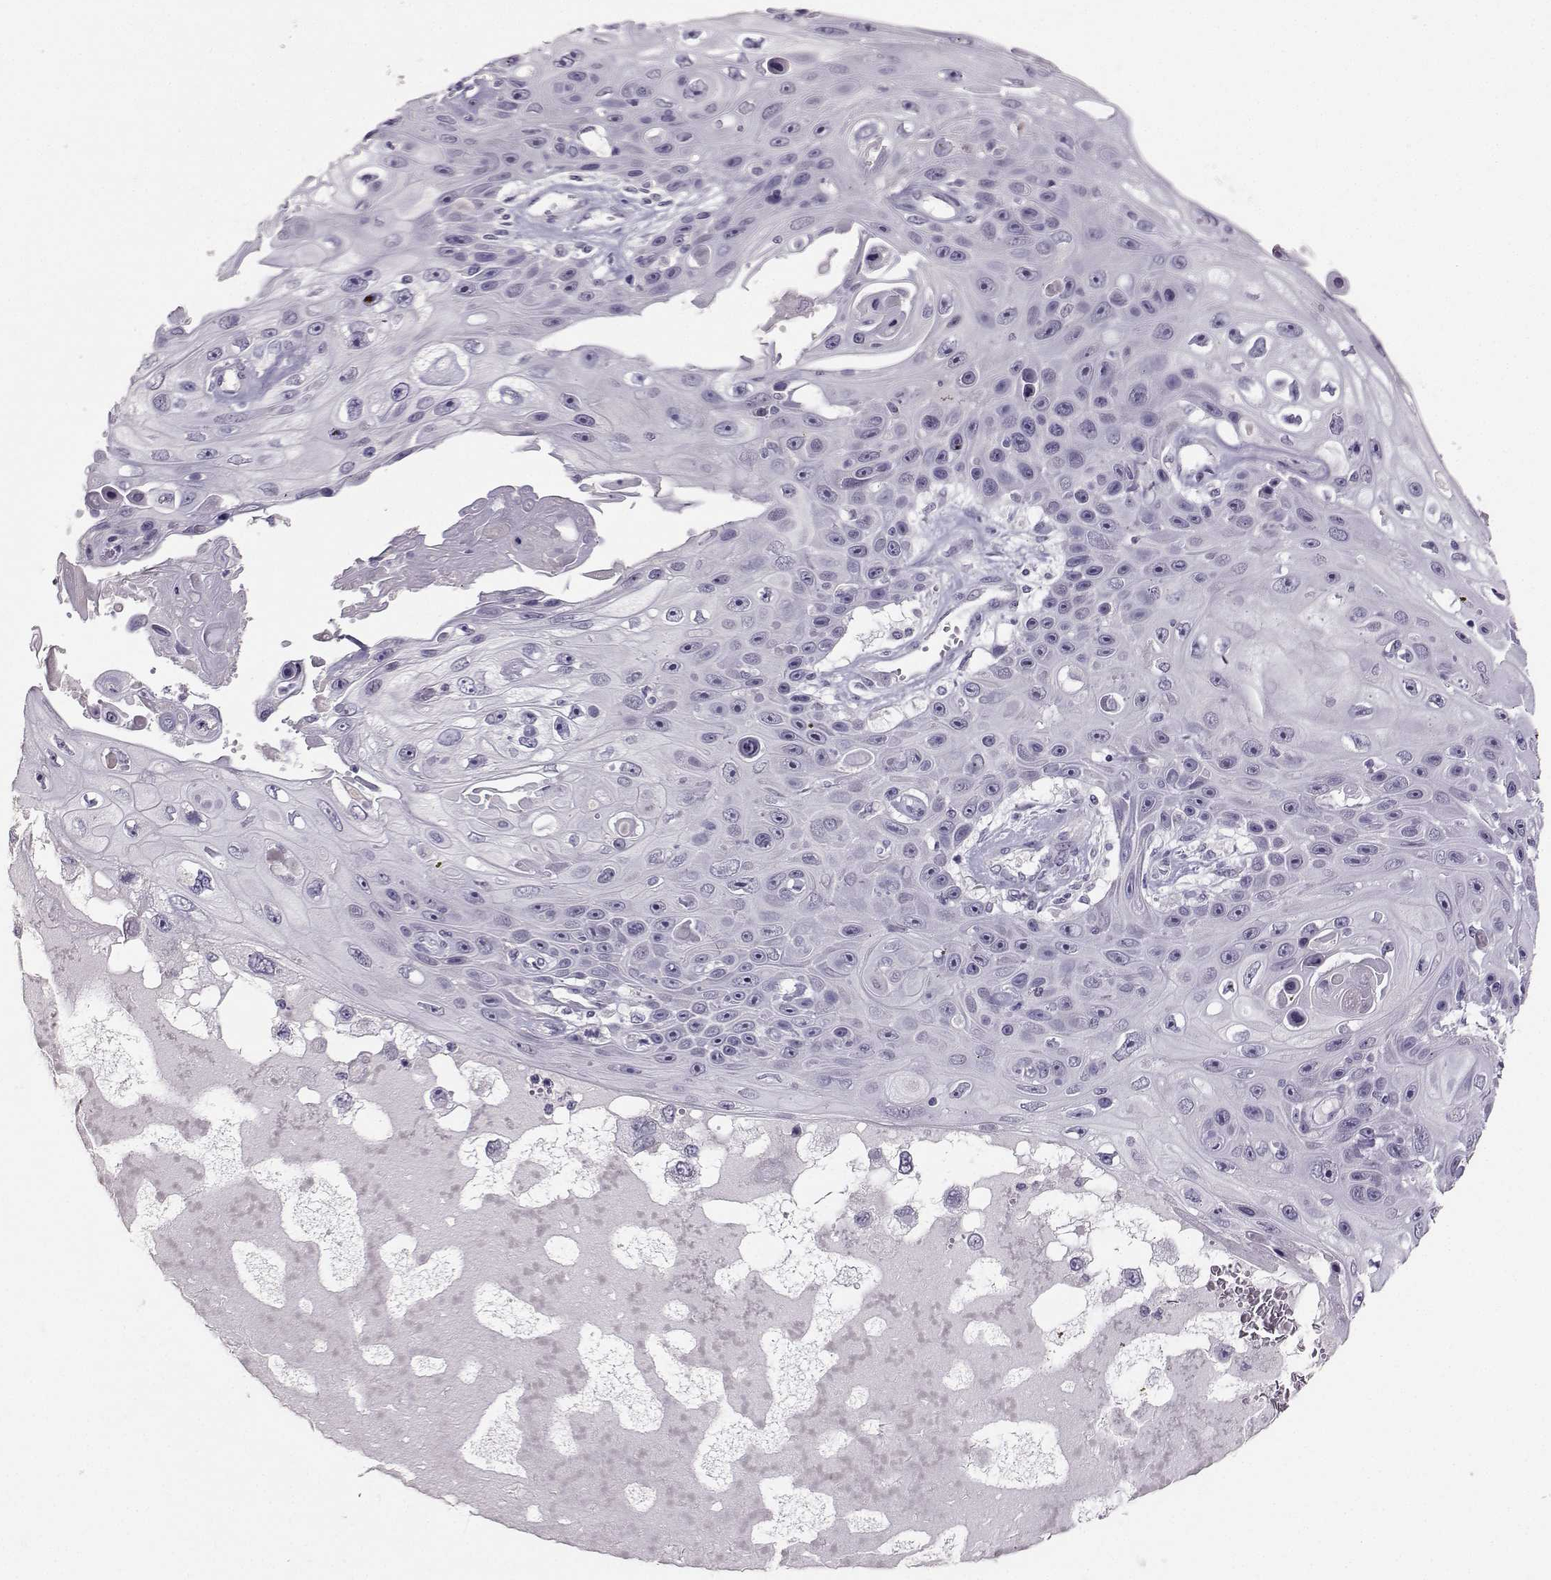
{"staining": {"intensity": "negative", "quantity": "none", "location": "none"}, "tissue": "skin cancer", "cell_type": "Tumor cells", "image_type": "cancer", "snomed": [{"axis": "morphology", "description": "Squamous cell carcinoma, NOS"}, {"axis": "topography", "description": "Skin"}], "caption": "Immunohistochemistry image of neoplastic tissue: human skin cancer (squamous cell carcinoma) stained with DAB (3,3'-diaminobenzidine) reveals no significant protein staining in tumor cells.", "gene": "PKP2", "patient": {"sex": "male", "age": 82}}